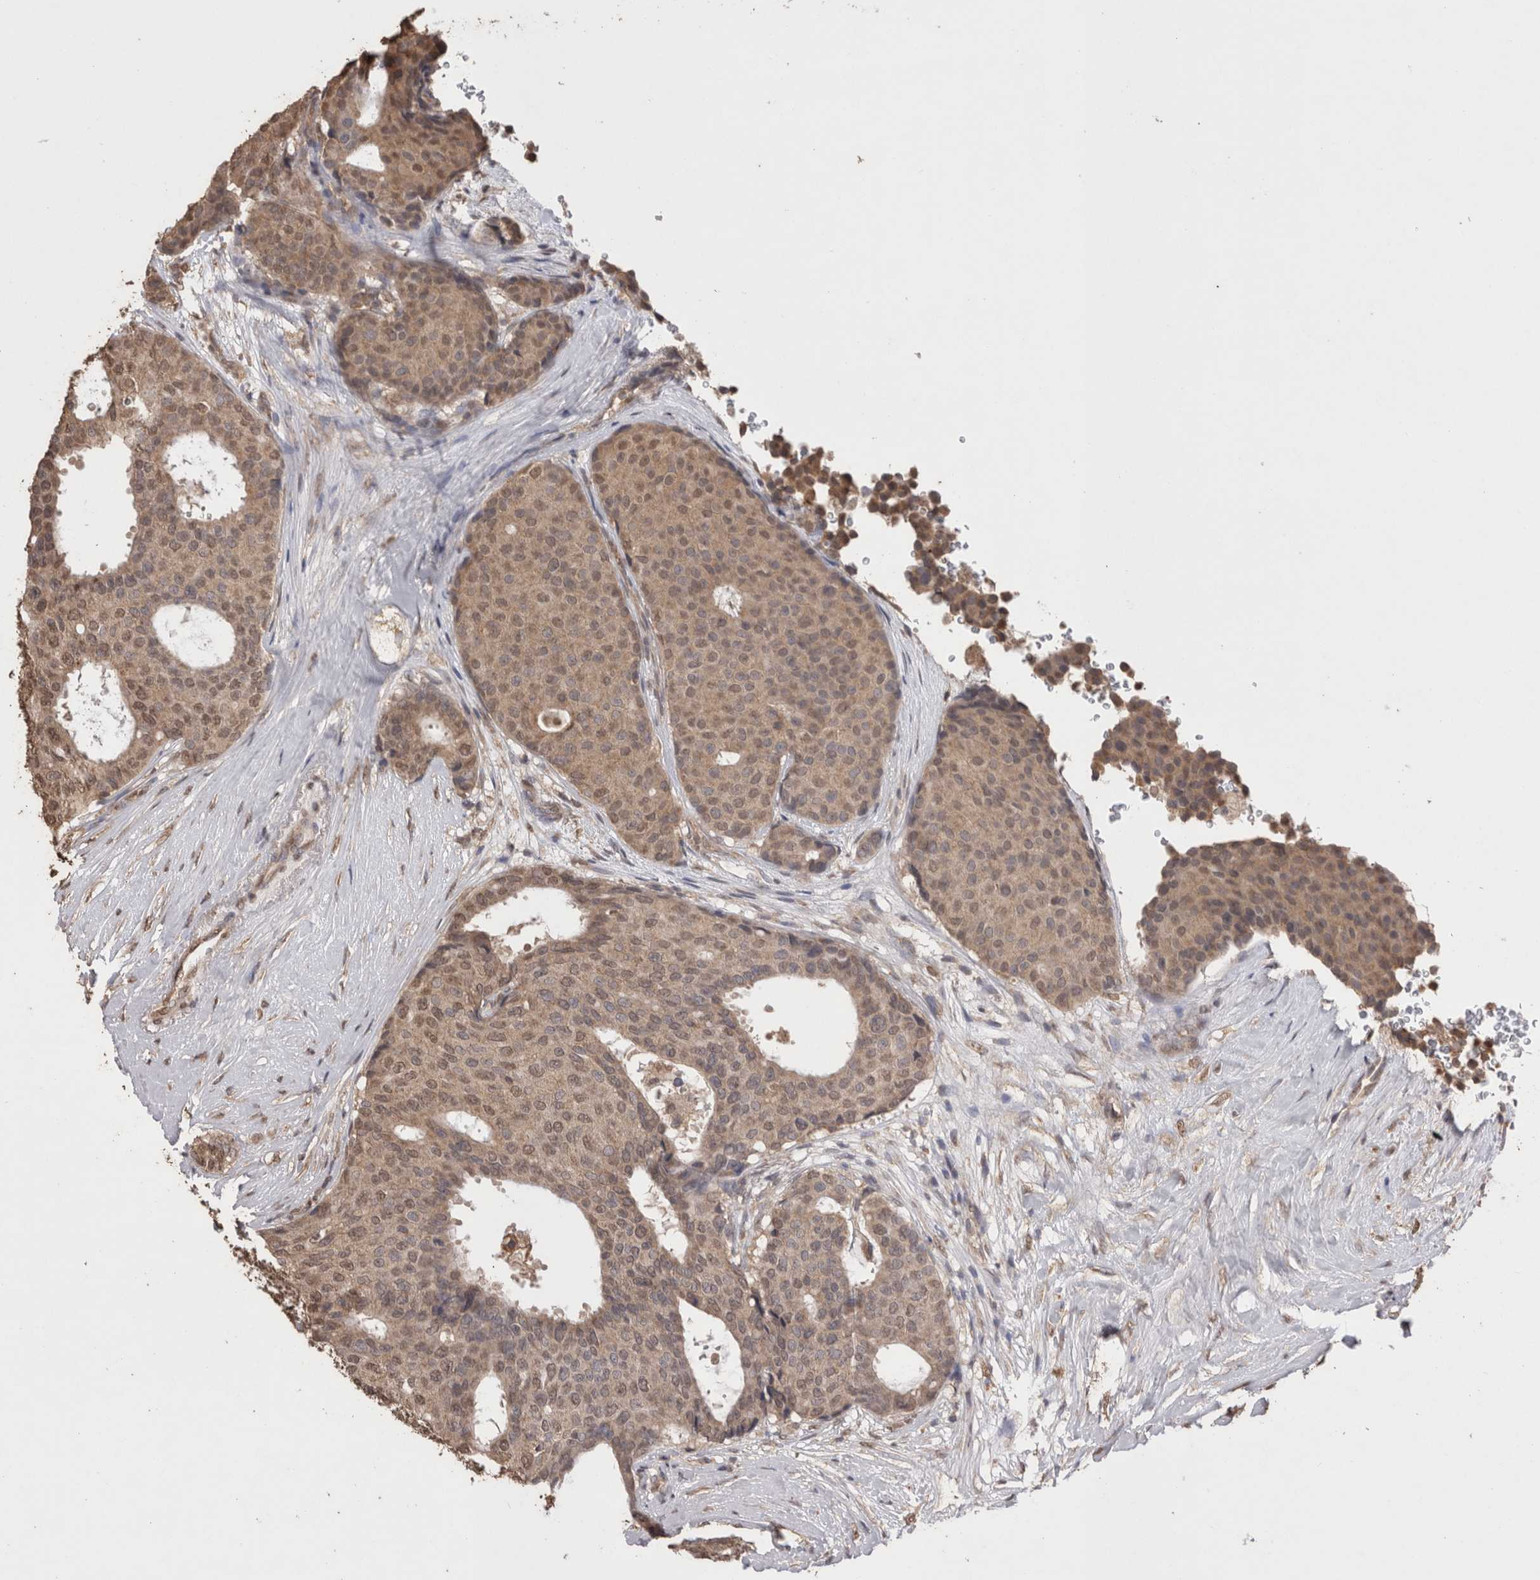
{"staining": {"intensity": "weak", "quantity": ">75%", "location": "cytoplasmic/membranous,nuclear"}, "tissue": "breast cancer", "cell_type": "Tumor cells", "image_type": "cancer", "snomed": [{"axis": "morphology", "description": "Duct carcinoma"}, {"axis": "topography", "description": "Breast"}], "caption": "Brown immunohistochemical staining in breast cancer displays weak cytoplasmic/membranous and nuclear positivity in about >75% of tumor cells.", "gene": "GRK5", "patient": {"sex": "female", "age": 75}}